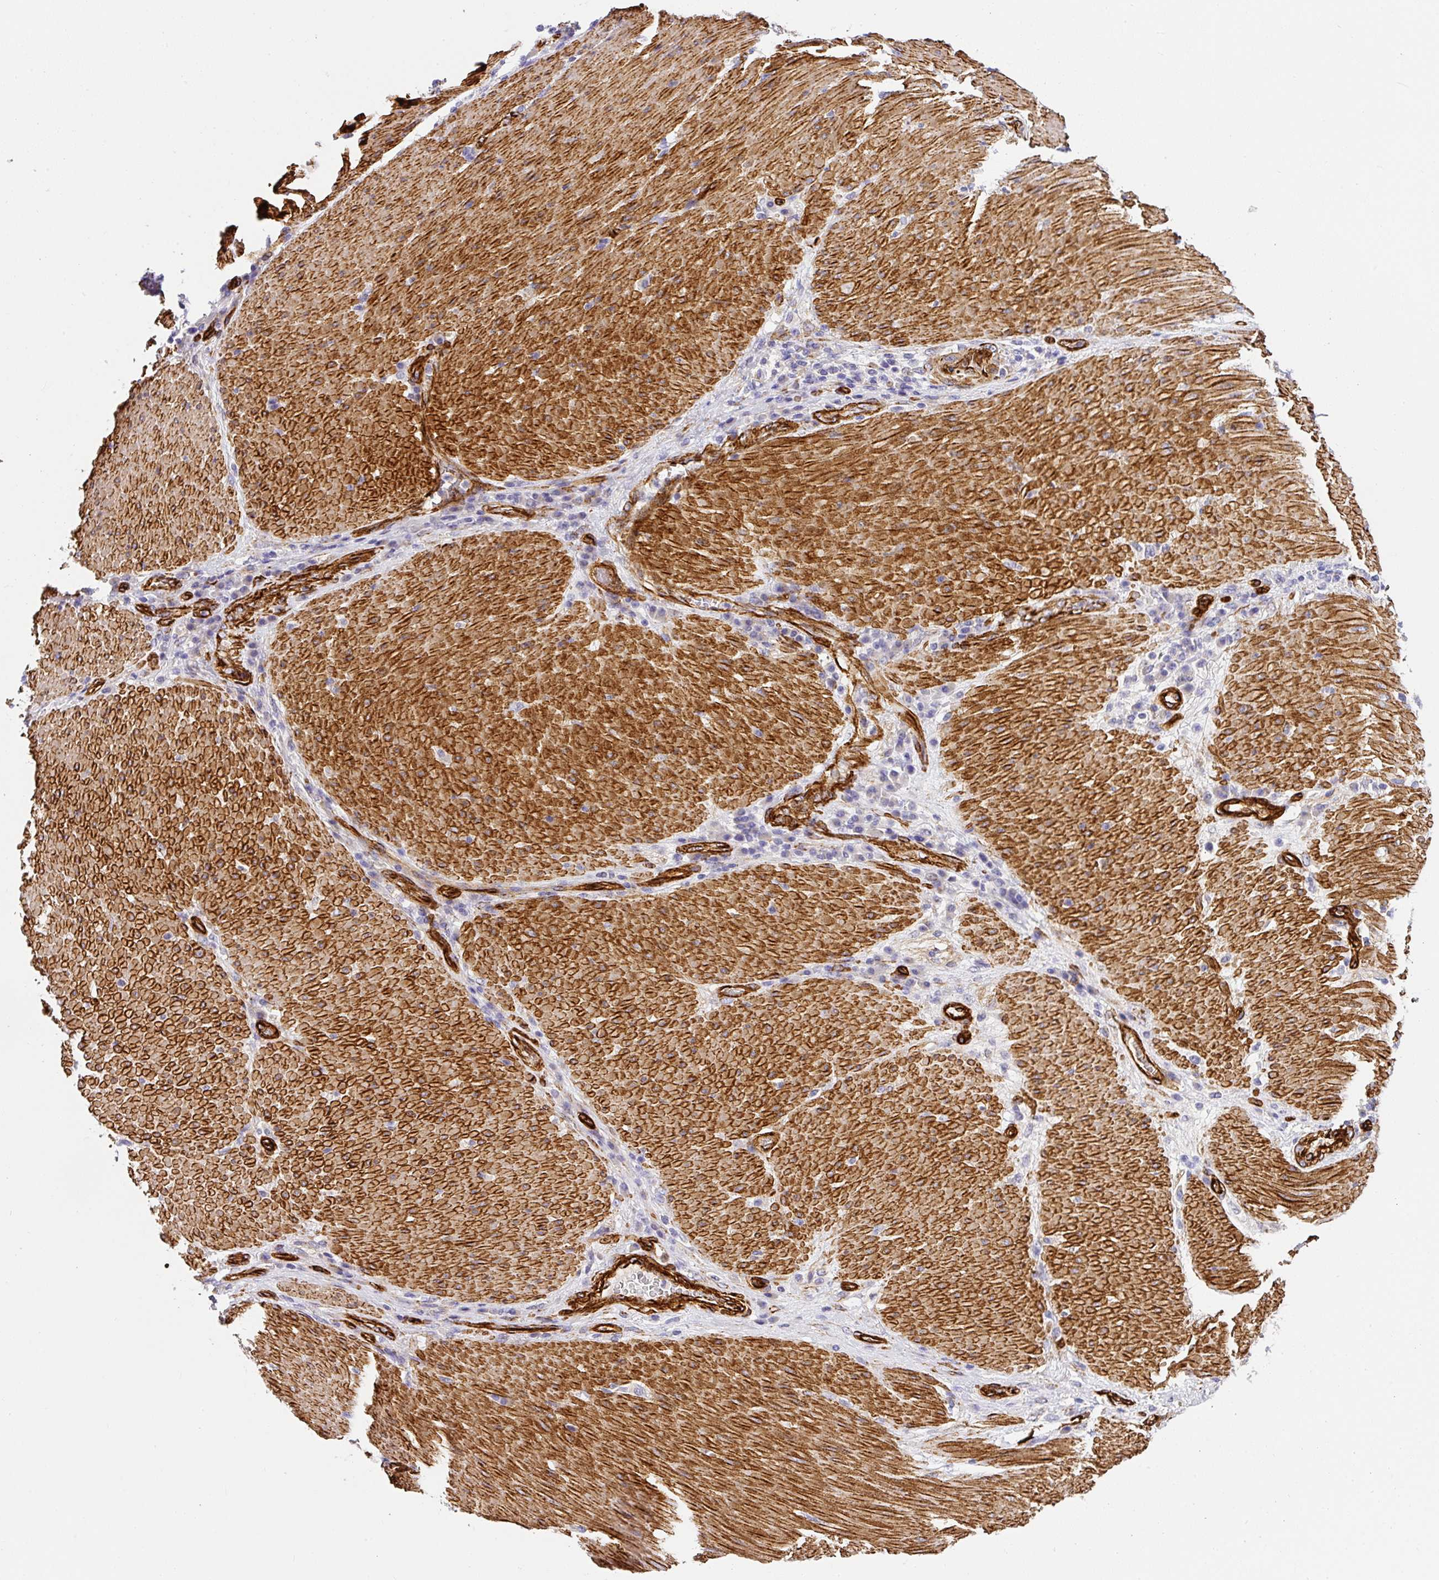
{"staining": {"intensity": "negative", "quantity": "none", "location": "none"}, "tissue": "stomach cancer", "cell_type": "Tumor cells", "image_type": "cancer", "snomed": [{"axis": "morphology", "description": "Normal tissue, NOS"}, {"axis": "morphology", "description": "Adenocarcinoma, NOS"}, {"axis": "topography", "description": "Stomach, upper"}, {"axis": "topography", "description": "Stomach"}], "caption": "Stomach adenocarcinoma was stained to show a protein in brown. There is no significant expression in tumor cells. Brightfield microscopy of IHC stained with DAB (3,3'-diaminobenzidine) (brown) and hematoxylin (blue), captured at high magnification.", "gene": "SLC25A17", "patient": {"sex": "male", "age": 59}}